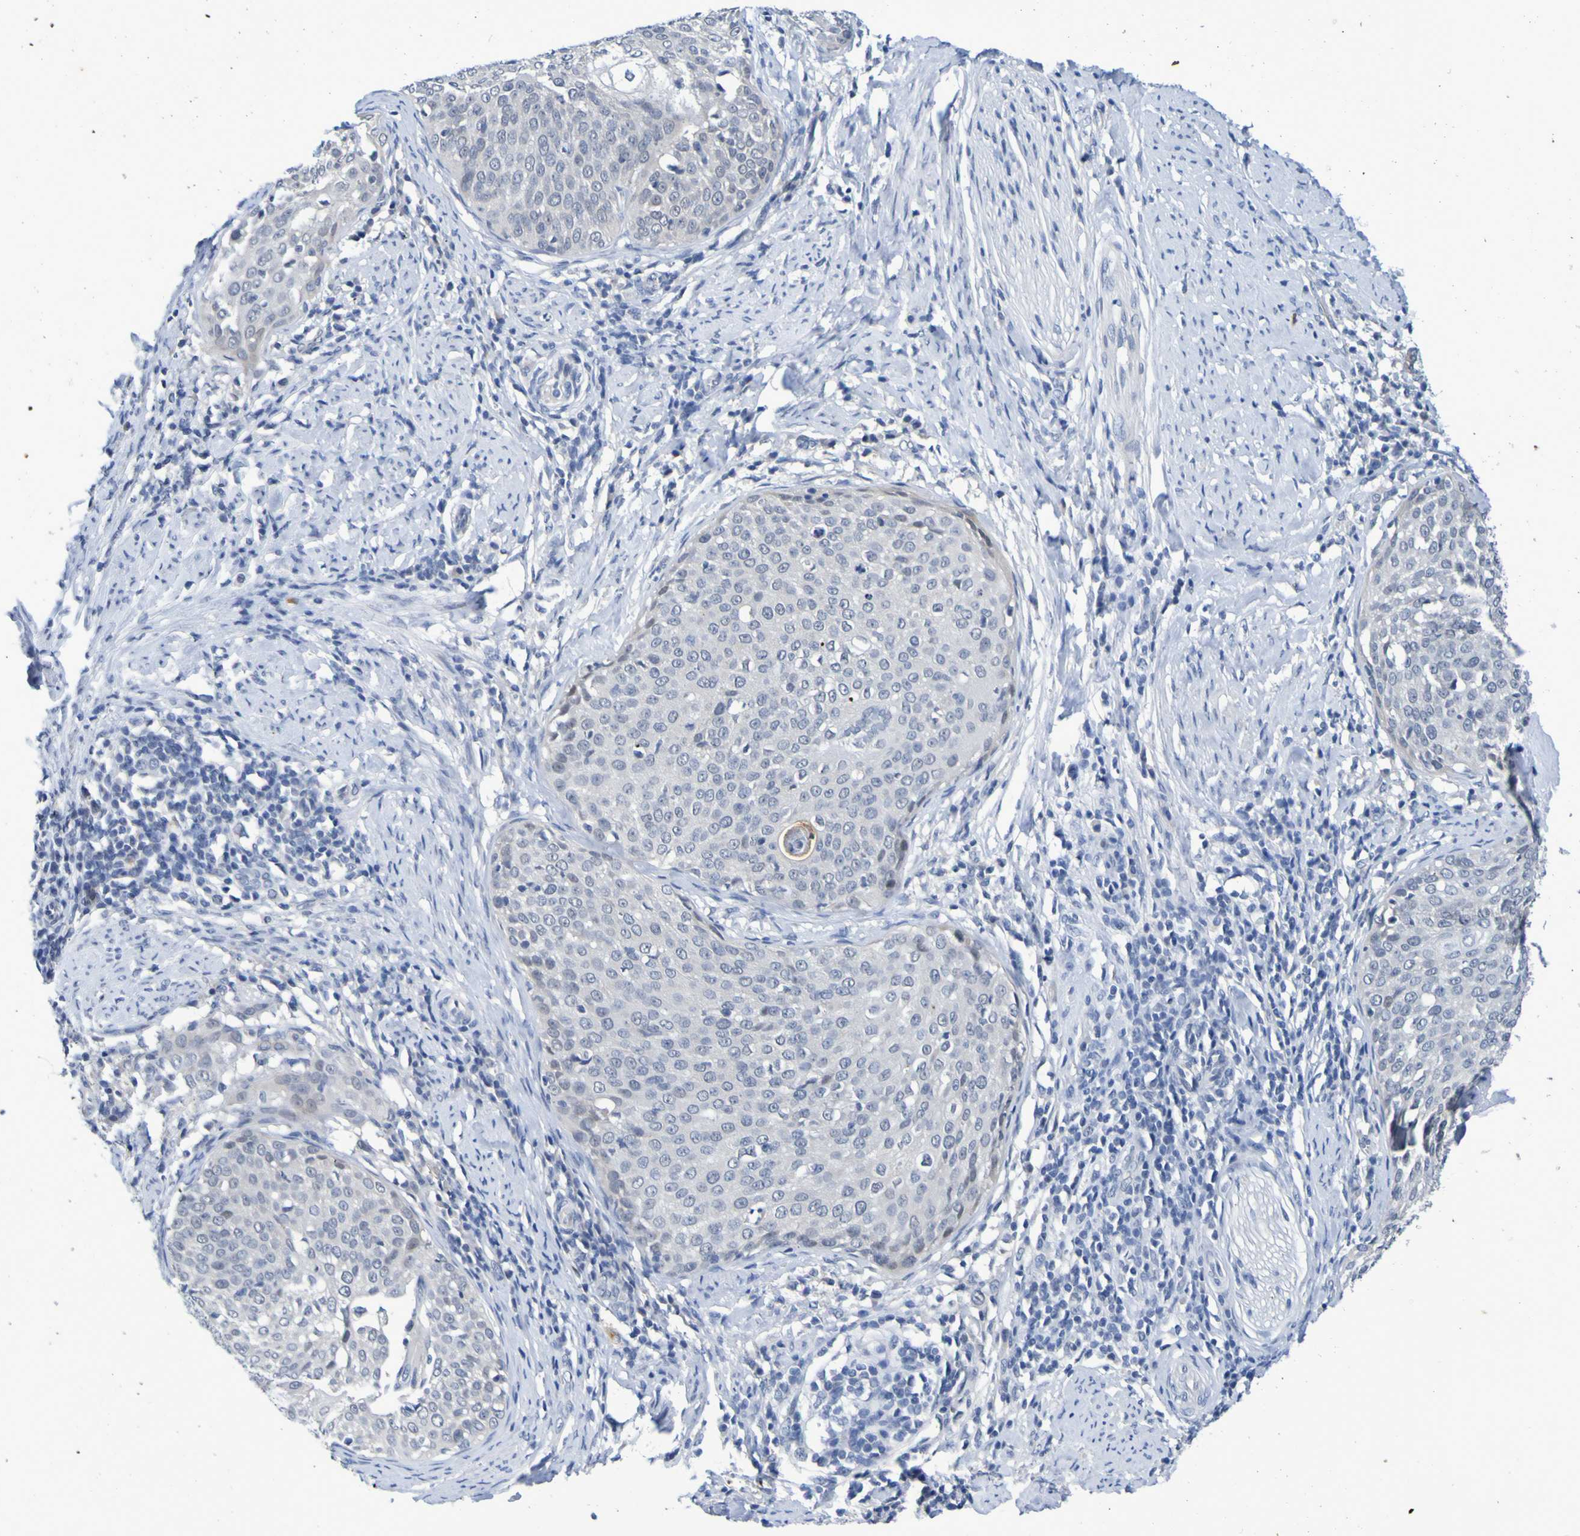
{"staining": {"intensity": "negative", "quantity": "none", "location": "none"}, "tissue": "cervical cancer", "cell_type": "Tumor cells", "image_type": "cancer", "snomed": [{"axis": "morphology", "description": "Squamous cell carcinoma, NOS"}, {"axis": "topography", "description": "Cervix"}], "caption": "Cervical squamous cell carcinoma was stained to show a protein in brown. There is no significant positivity in tumor cells.", "gene": "VMA21", "patient": {"sex": "female", "age": 51}}